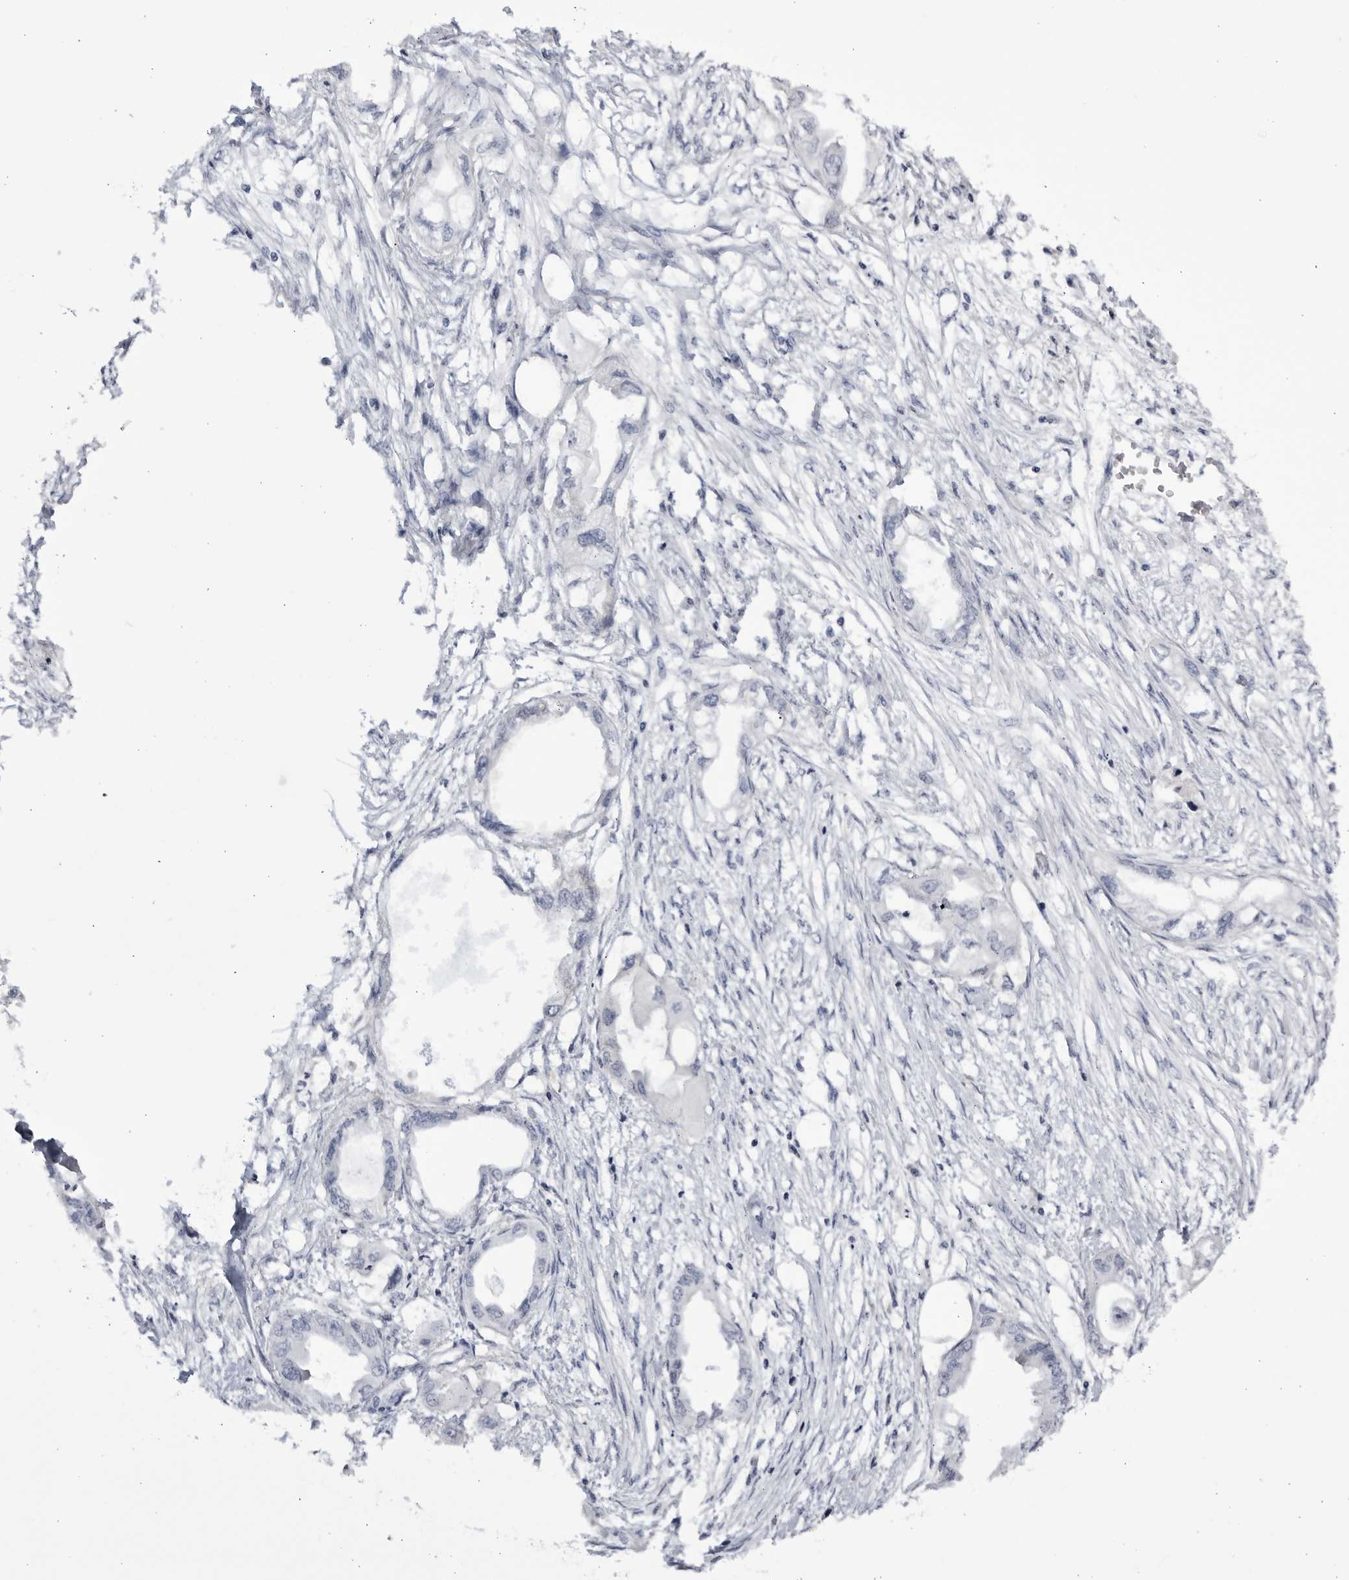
{"staining": {"intensity": "negative", "quantity": "none", "location": "none"}, "tissue": "endometrial cancer", "cell_type": "Tumor cells", "image_type": "cancer", "snomed": [{"axis": "morphology", "description": "Adenocarcinoma, NOS"}, {"axis": "morphology", "description": "Adenocarcinoma, metastatic, NOS"}, {"axis": "topography", "description": "Adipose tissue"}, {"axis": "topography", "description": "Endometrium"}], "caption": "High magnification brightfield microscopy of endometrial cancer (adenocarcinoma) stained with DAB (brown) and counterstained with hematoxylin (blue): tumor cells show no significant positivity. (DAB immunohistochemistry (IHC) visualized using brightfield microscopy, high magnification).", "gene": "CNBD1", "patient": {"sex": "female", "age": 67}}